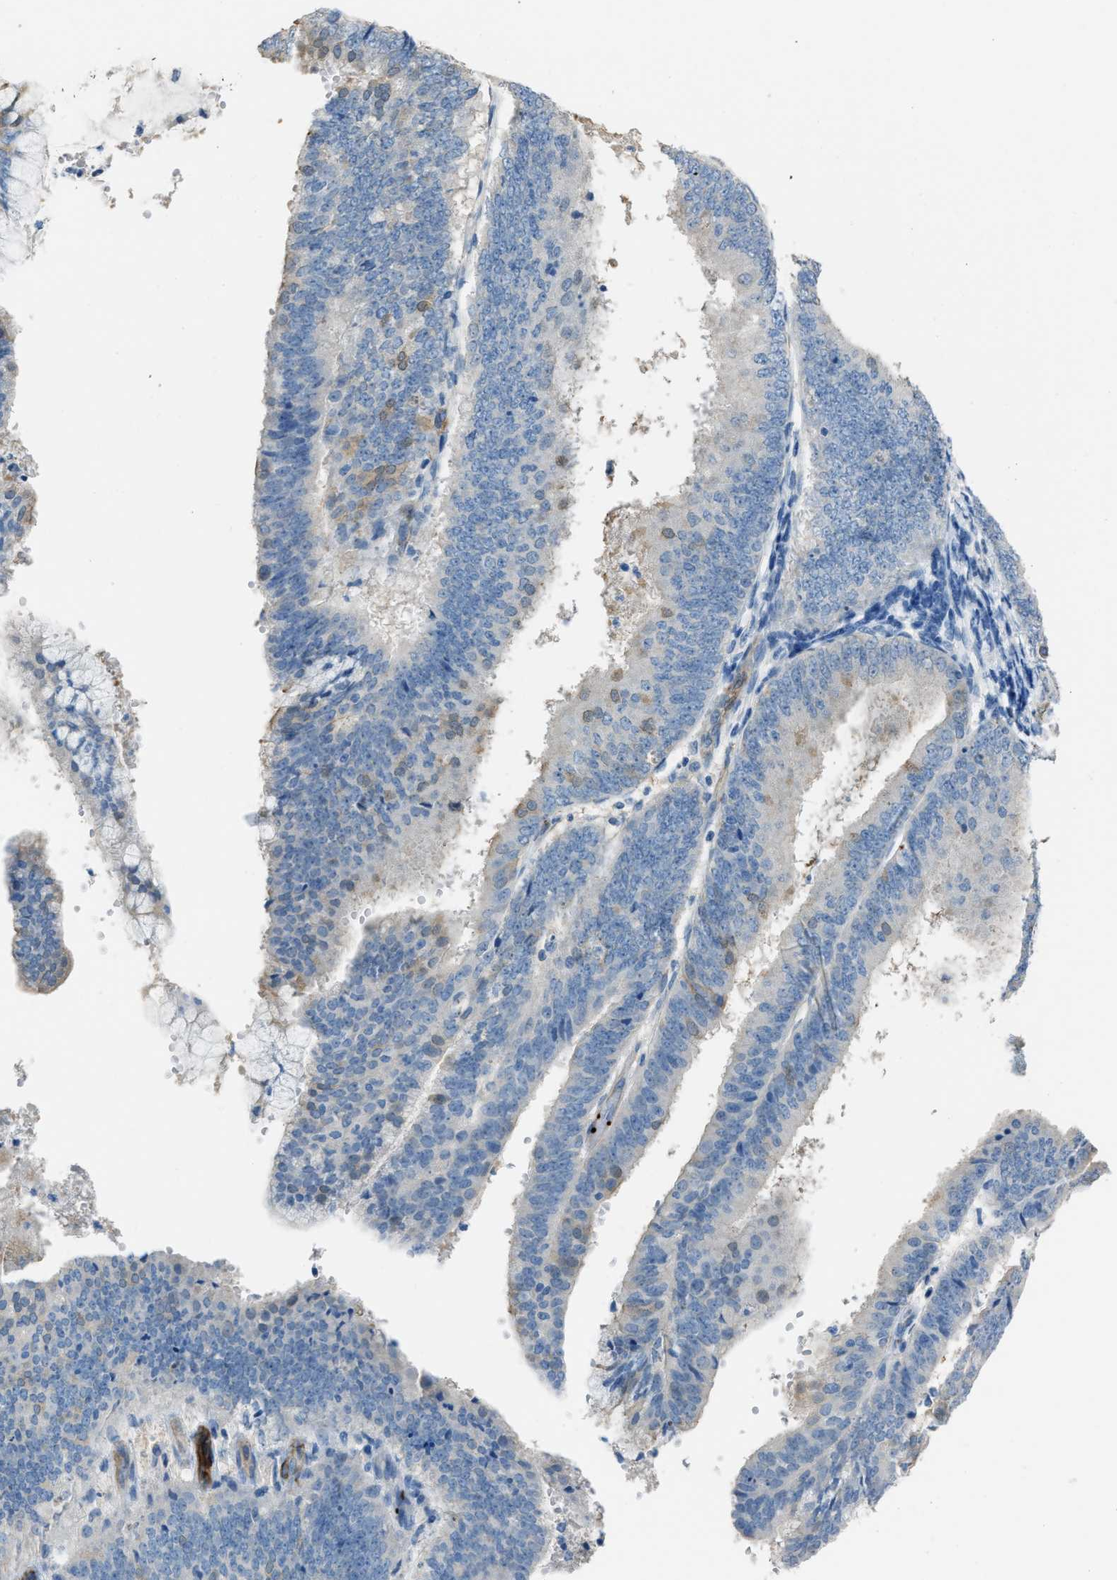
{"staining": {"intensity": "negative", "quantity": "none", "location": "none"}, "tissue": "endometrial cancer", "cell_type": "Tumor cells", "image_type": "cancer", "snomed": [{"axis": "morphology", "description": "Adenocarcinoma, NOS"}, {"axis": "topography", "description": "Endometrium"}], "caption": "Tumor cells show no significant expression in endometrial cancer.", "gene": "SLC22A15", "patient": {"sex": "female", "age": 63}}